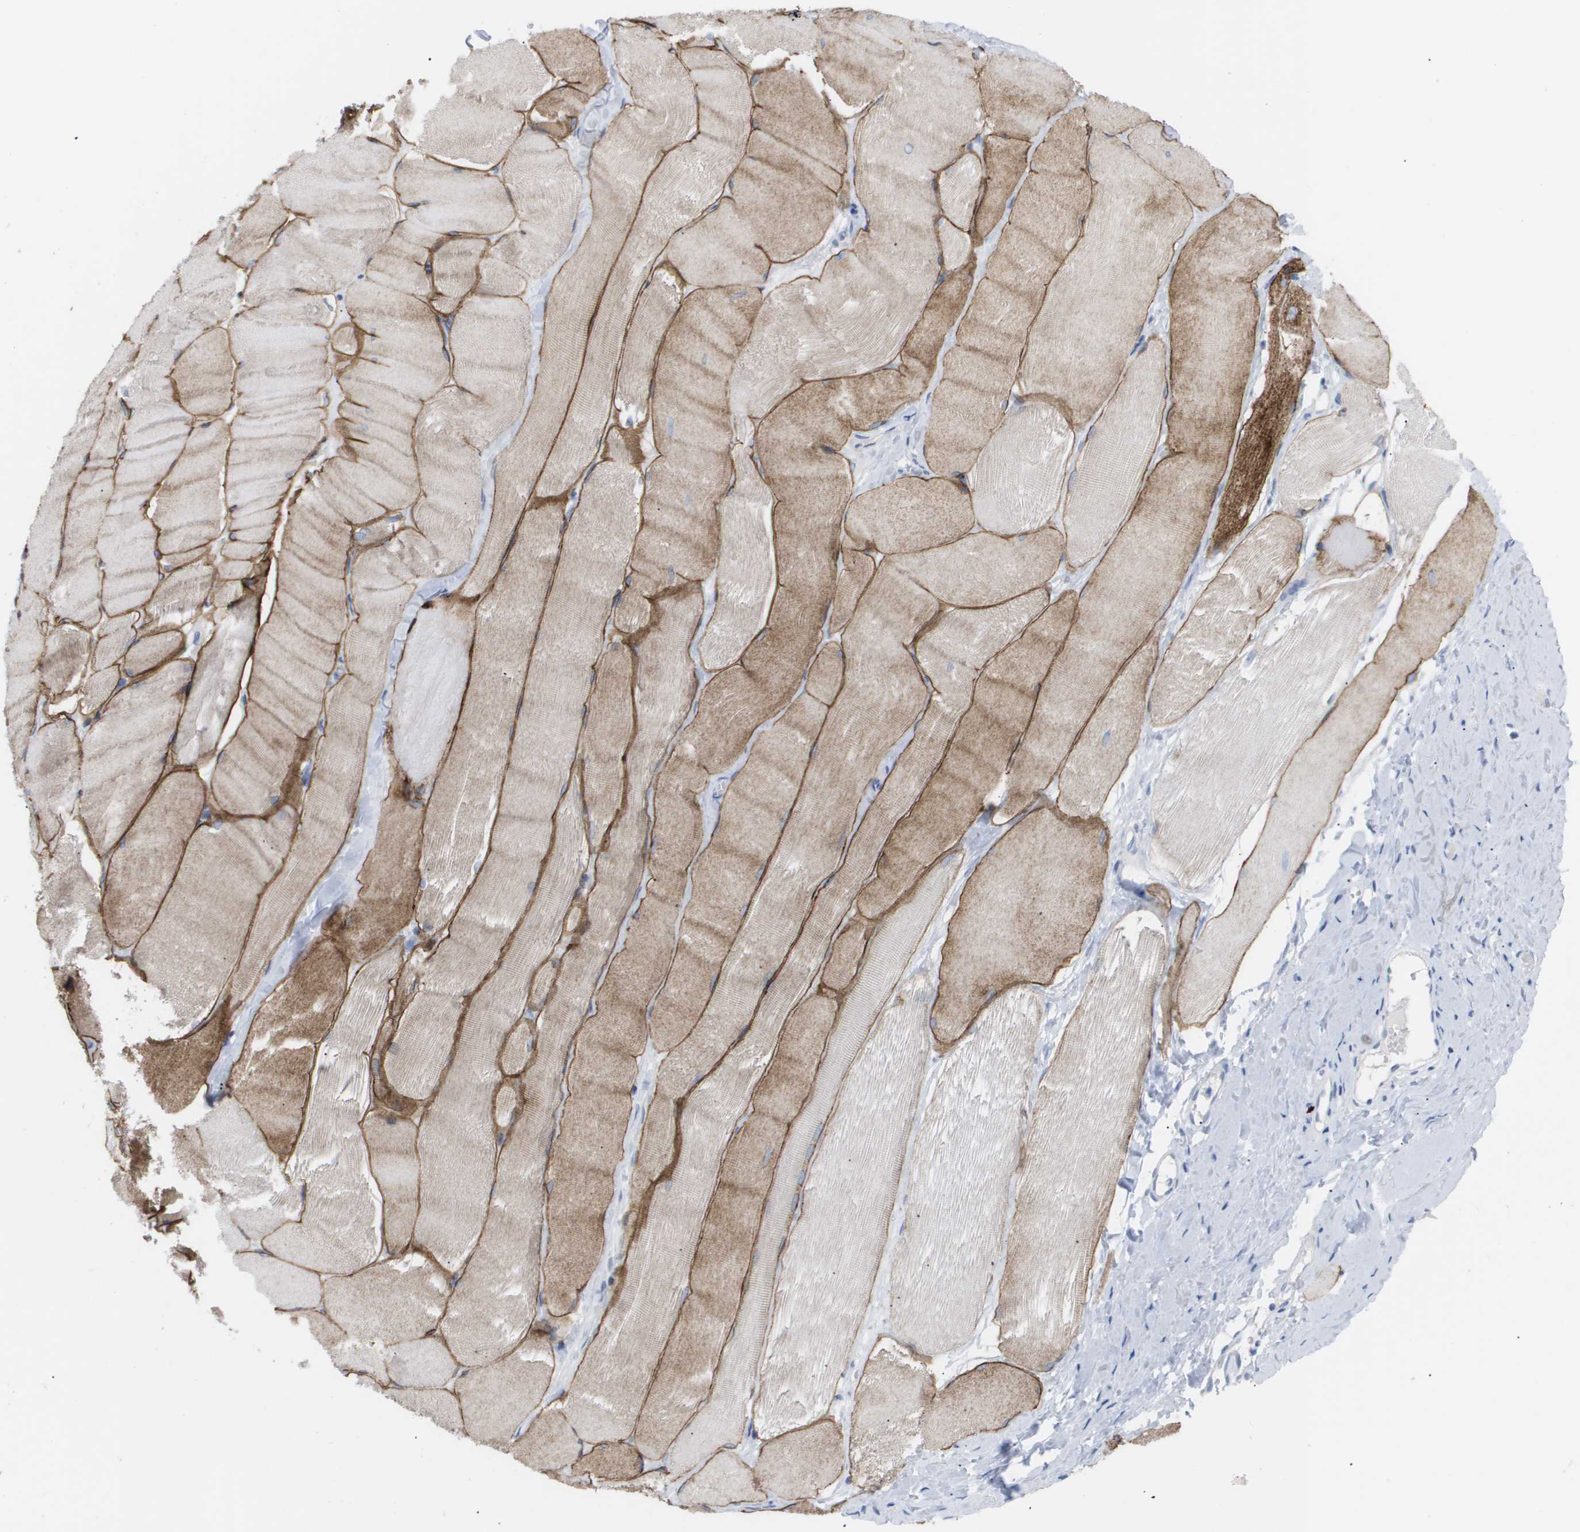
{"staining": {"intensity": "moderate", "quantity": ">75%", "location": "cytoplasmic/membranous"}, "tissue": "skeletal muscle", "cell_type": "Myocytes", "image_type": "normal", "snomed": [{"axis": "morphology", "description": "Normal tissue, NOS"}, {"axis": "morphology", "description": "Squamous cell carcinoma, NOS"}, {"axis": "topography", "description": "Skeletal muscle"}], "caption": "Immunohistochemical staining of normal skeletal muscle reveals medium levels of moderate cytoplasmic/membranous expression in approximately >75% of myocytes.", "gene": "CAV3", "patient": {"sex": "male", "age": 51}}